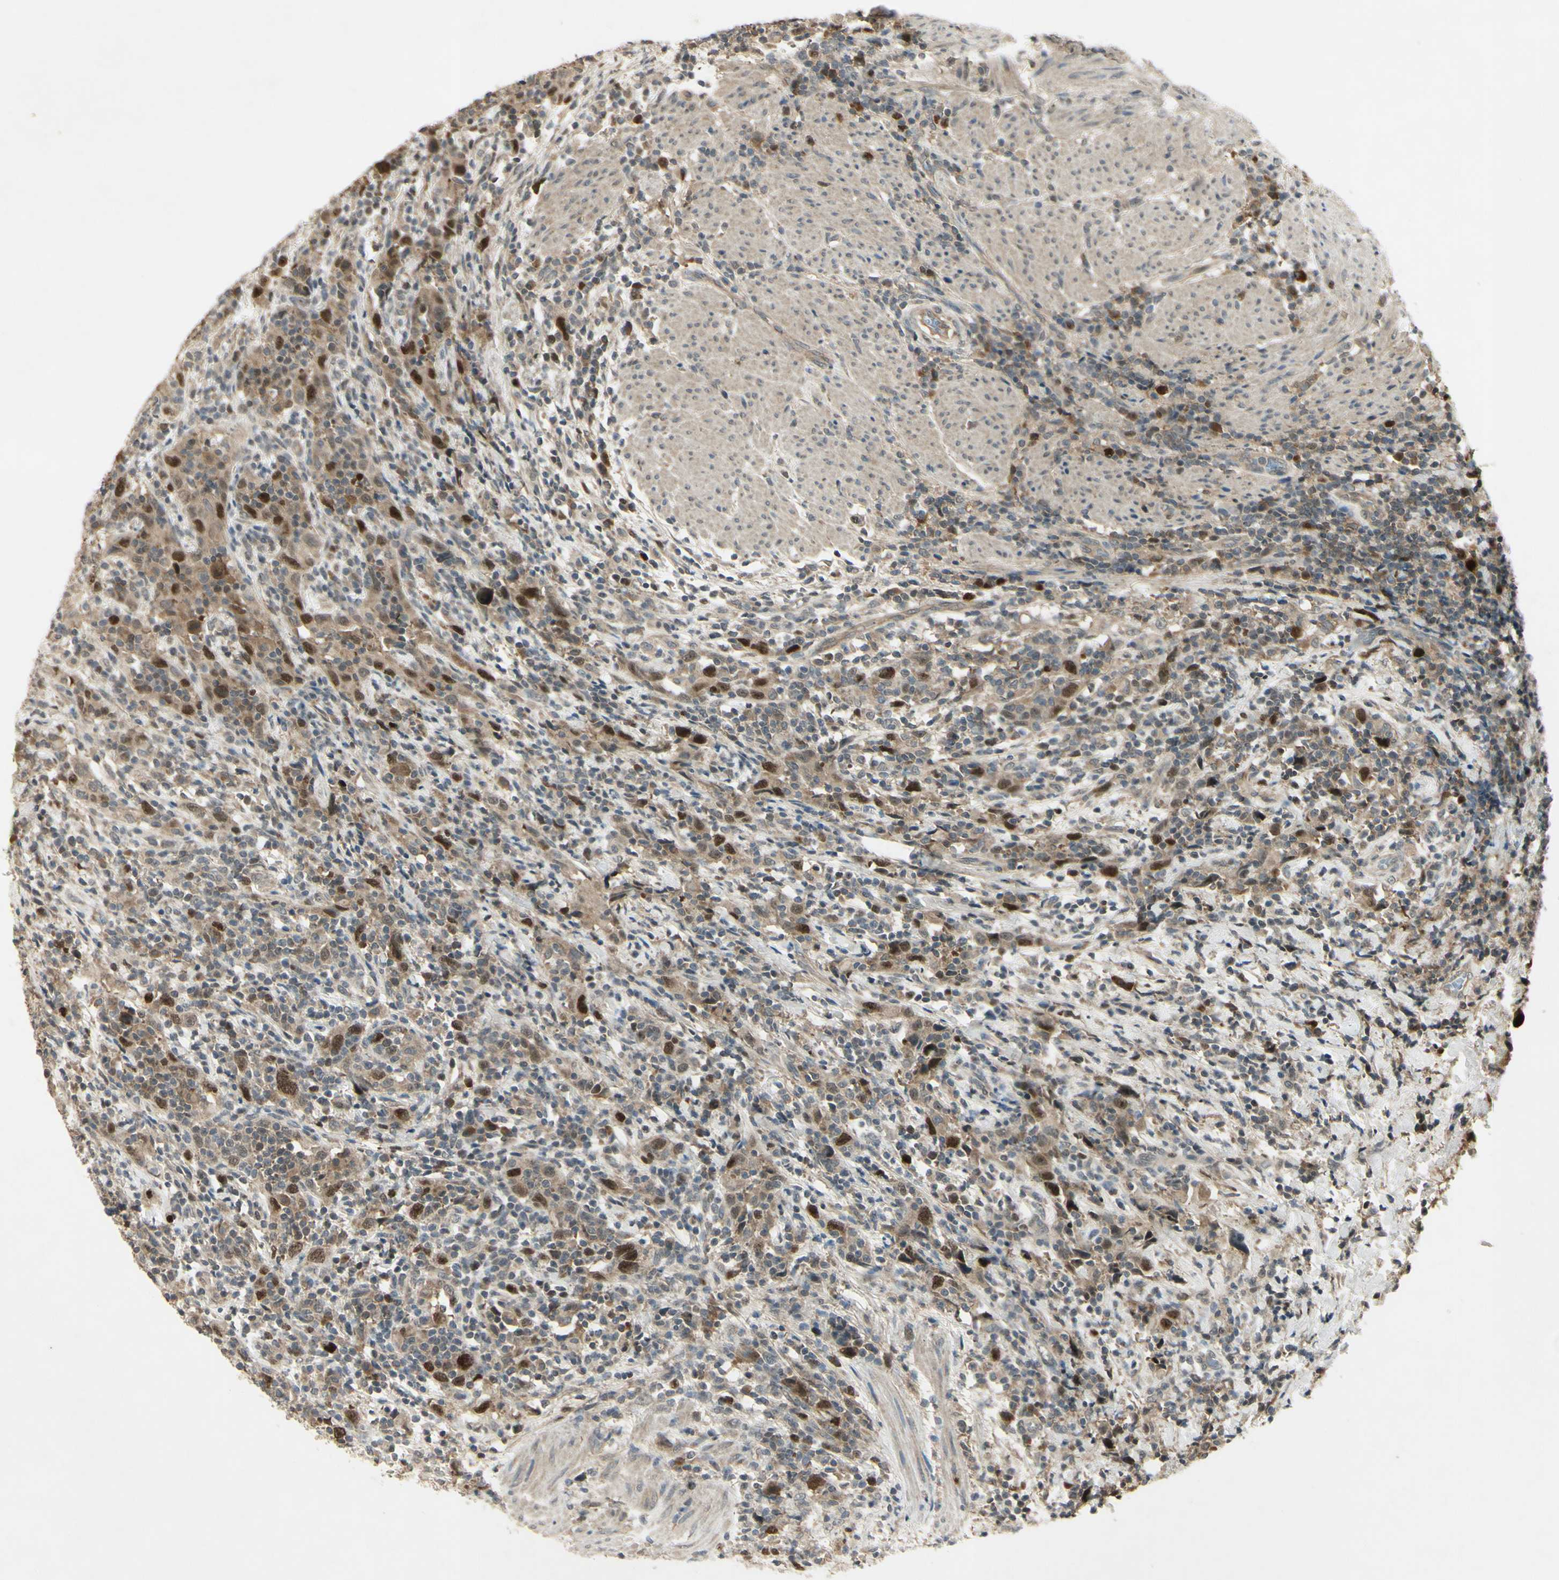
{"staining": {"intensity": "strong", "quantity": "<25%", "location": "nuclear"}, "tissue": "urothelial cancer", "cell_type": "Tumor cells", "image_type": "cancer", "snomed": [{"axis": "morphology", "description": "Urothelial carcinoma, High grade"}, {"axis": "topography", "description": "Urinary bladder"}], "caption": "DAB immunohistochemical staining of urothelial carcinoma (high-grade) exhibits strong nuclear protein expression in about <25% of tumor cells.", "gene": "RAD18", "patient": {"sex": "male", "age": 61}}